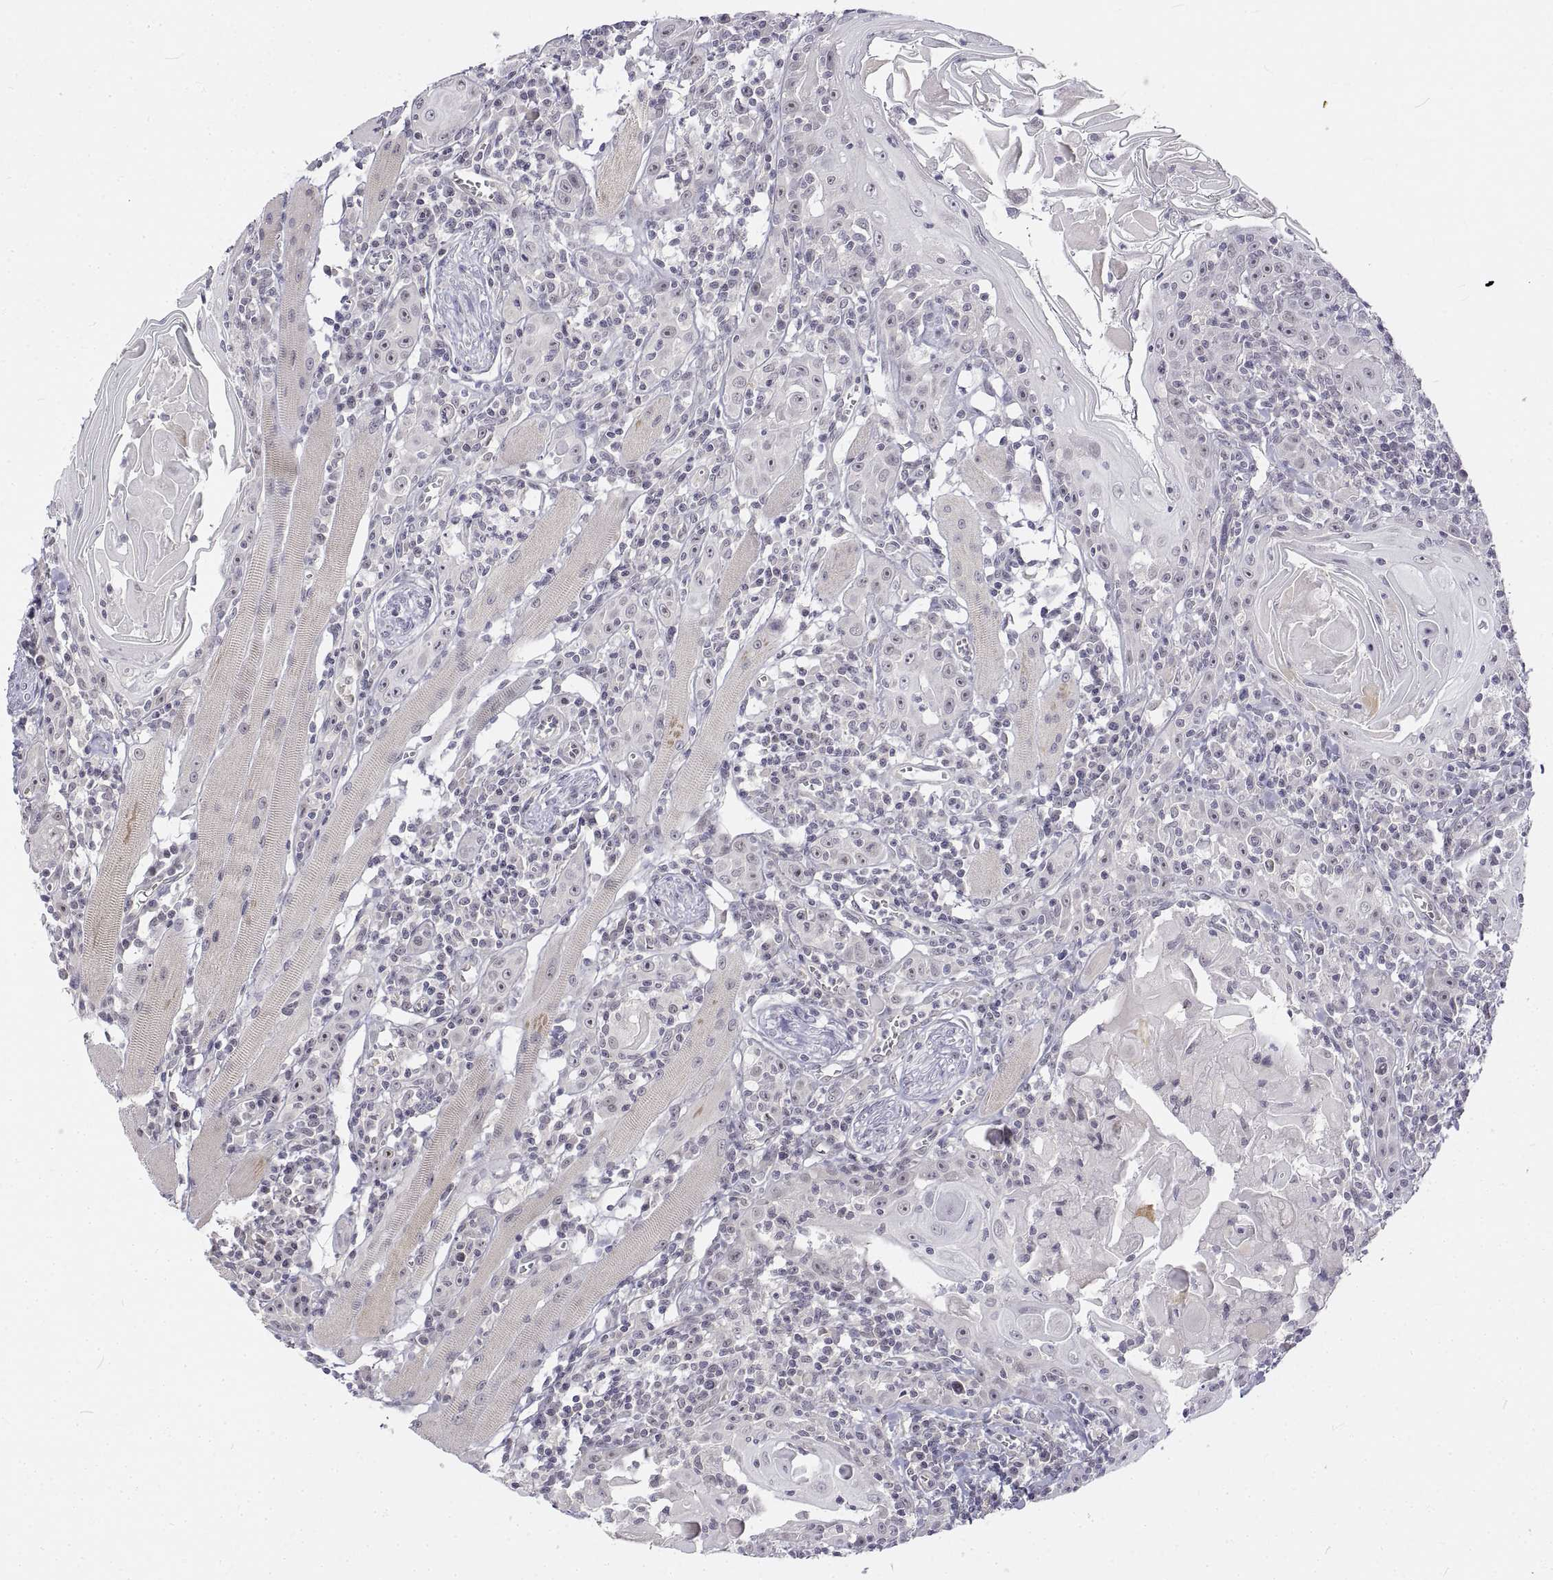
{"staining": {"intensity": "negative", "quantity": "none", "location": "none"}, "tissue": "head and neck cancer", "cell_type": "Tumor cells", "image_type": "cancer", "snomed": [{"axis": "morphology", "description": "Squamous cell carcinoma, NOS"}, {"axis": "topography", "description": "Head-Neck"}], "caption": "DAB immunohistochemical staining of head and neck cancer displays no significant positivity in tumor cells. (DAB (3,3'-diaminobenzidine) immunohistochemistry visualized using brightfield microscopy, high magnification).", "gene": "ANO2", "patient": {"sex": "male", "age": 52}}